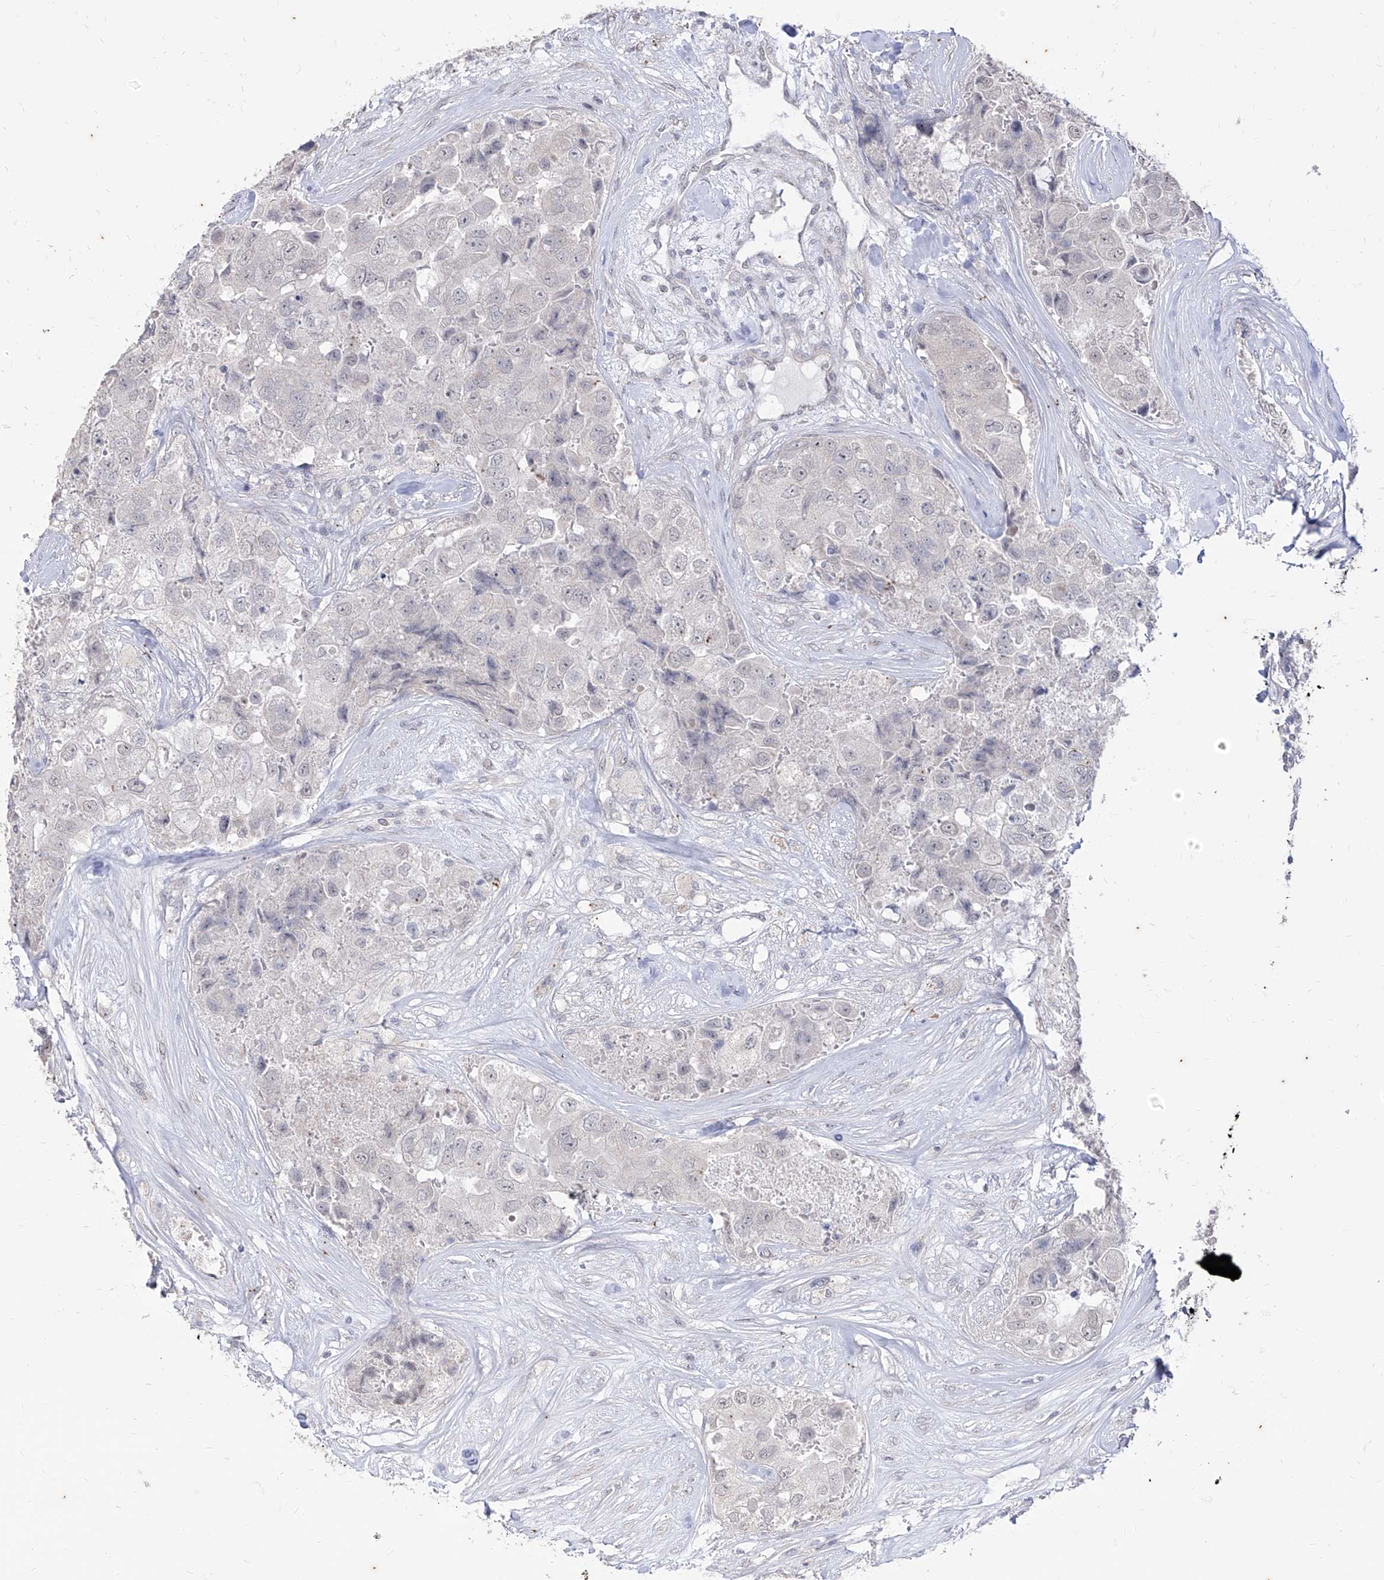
{"staining": {"intensity": "negative", "quantity": "none", "location": "none"}, "tissue": "breast cancer", "cell_type": "Tumor cells", "image_type": "cancer", "snomed": [{"axis": "morphology", "description": "Duct carcinoma"}, {"axis": "topography", "description": "Breast"}], "caption": "Tumor cells are negative for protein expression in human breast cancer (intraductal carcinoma). Brightfield microscopy of IHC stained with DAB (3,3'-diaminobenzidine) (brown) and hematoxylin (blue), captured at high magnification.", "gene": "PHF20L1", "patient": {"sex": "female", "age": 62}}